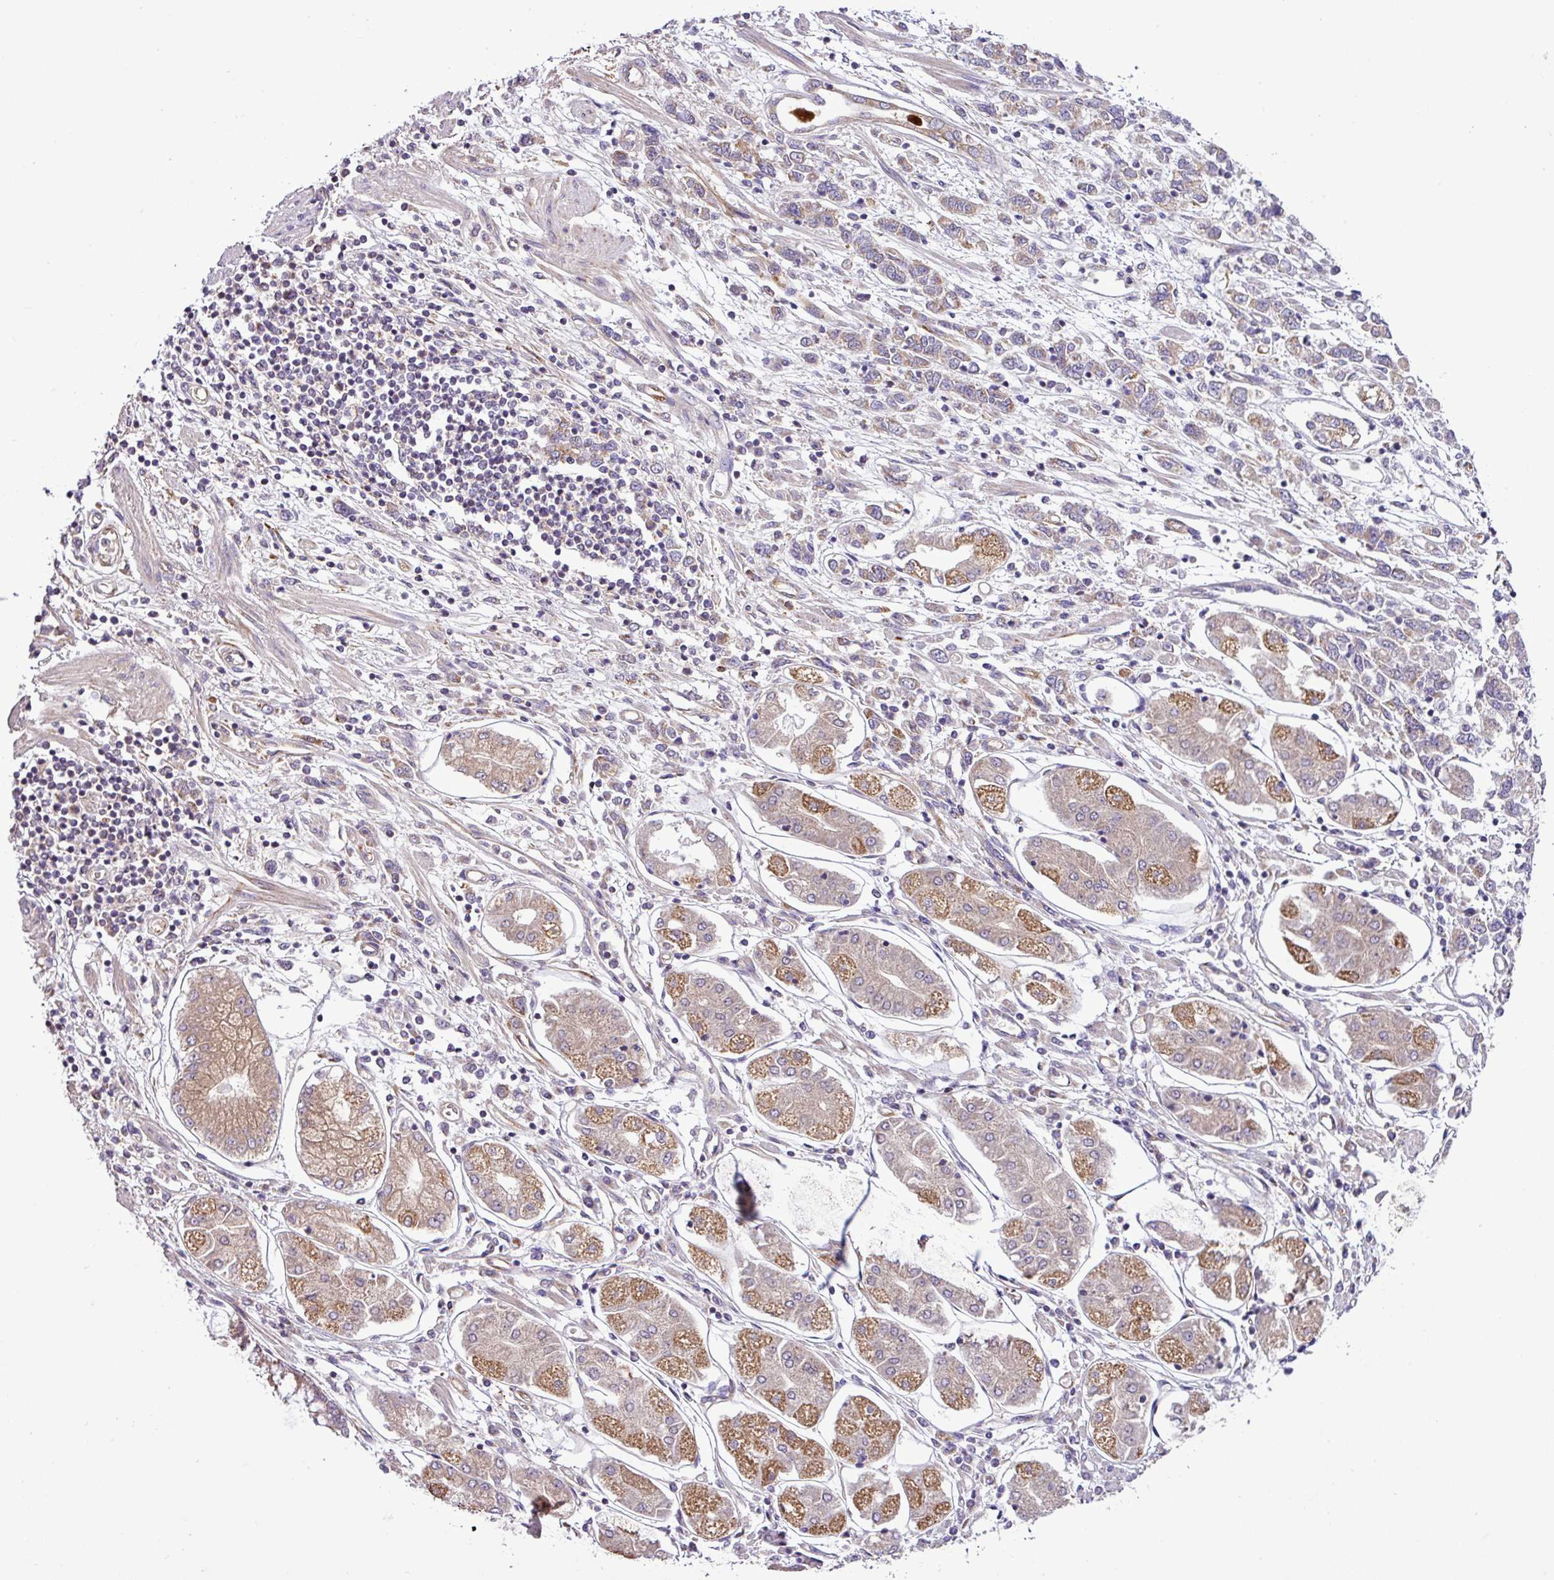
{"staining": {"intensity": "moderate", "quantity": "<25%", "location": "cytoplasmic/membranous"}, "tissue": "stomach cancer", "cell_type": "Tumor cells", "image_type": "cancer", "snomed": [{"axis": "morphology", "description": "Adenocarcinoma, NOS"}, {"axis": "topography", "description": "Stomach"}], "caption": "Stomach cancer stained with IHC demonstrates moderate cytoplasmic/membranous staining in about <25% of tumor cells.", "gene": "CWH43", "patient": {"sex": "female", "age": 76}}